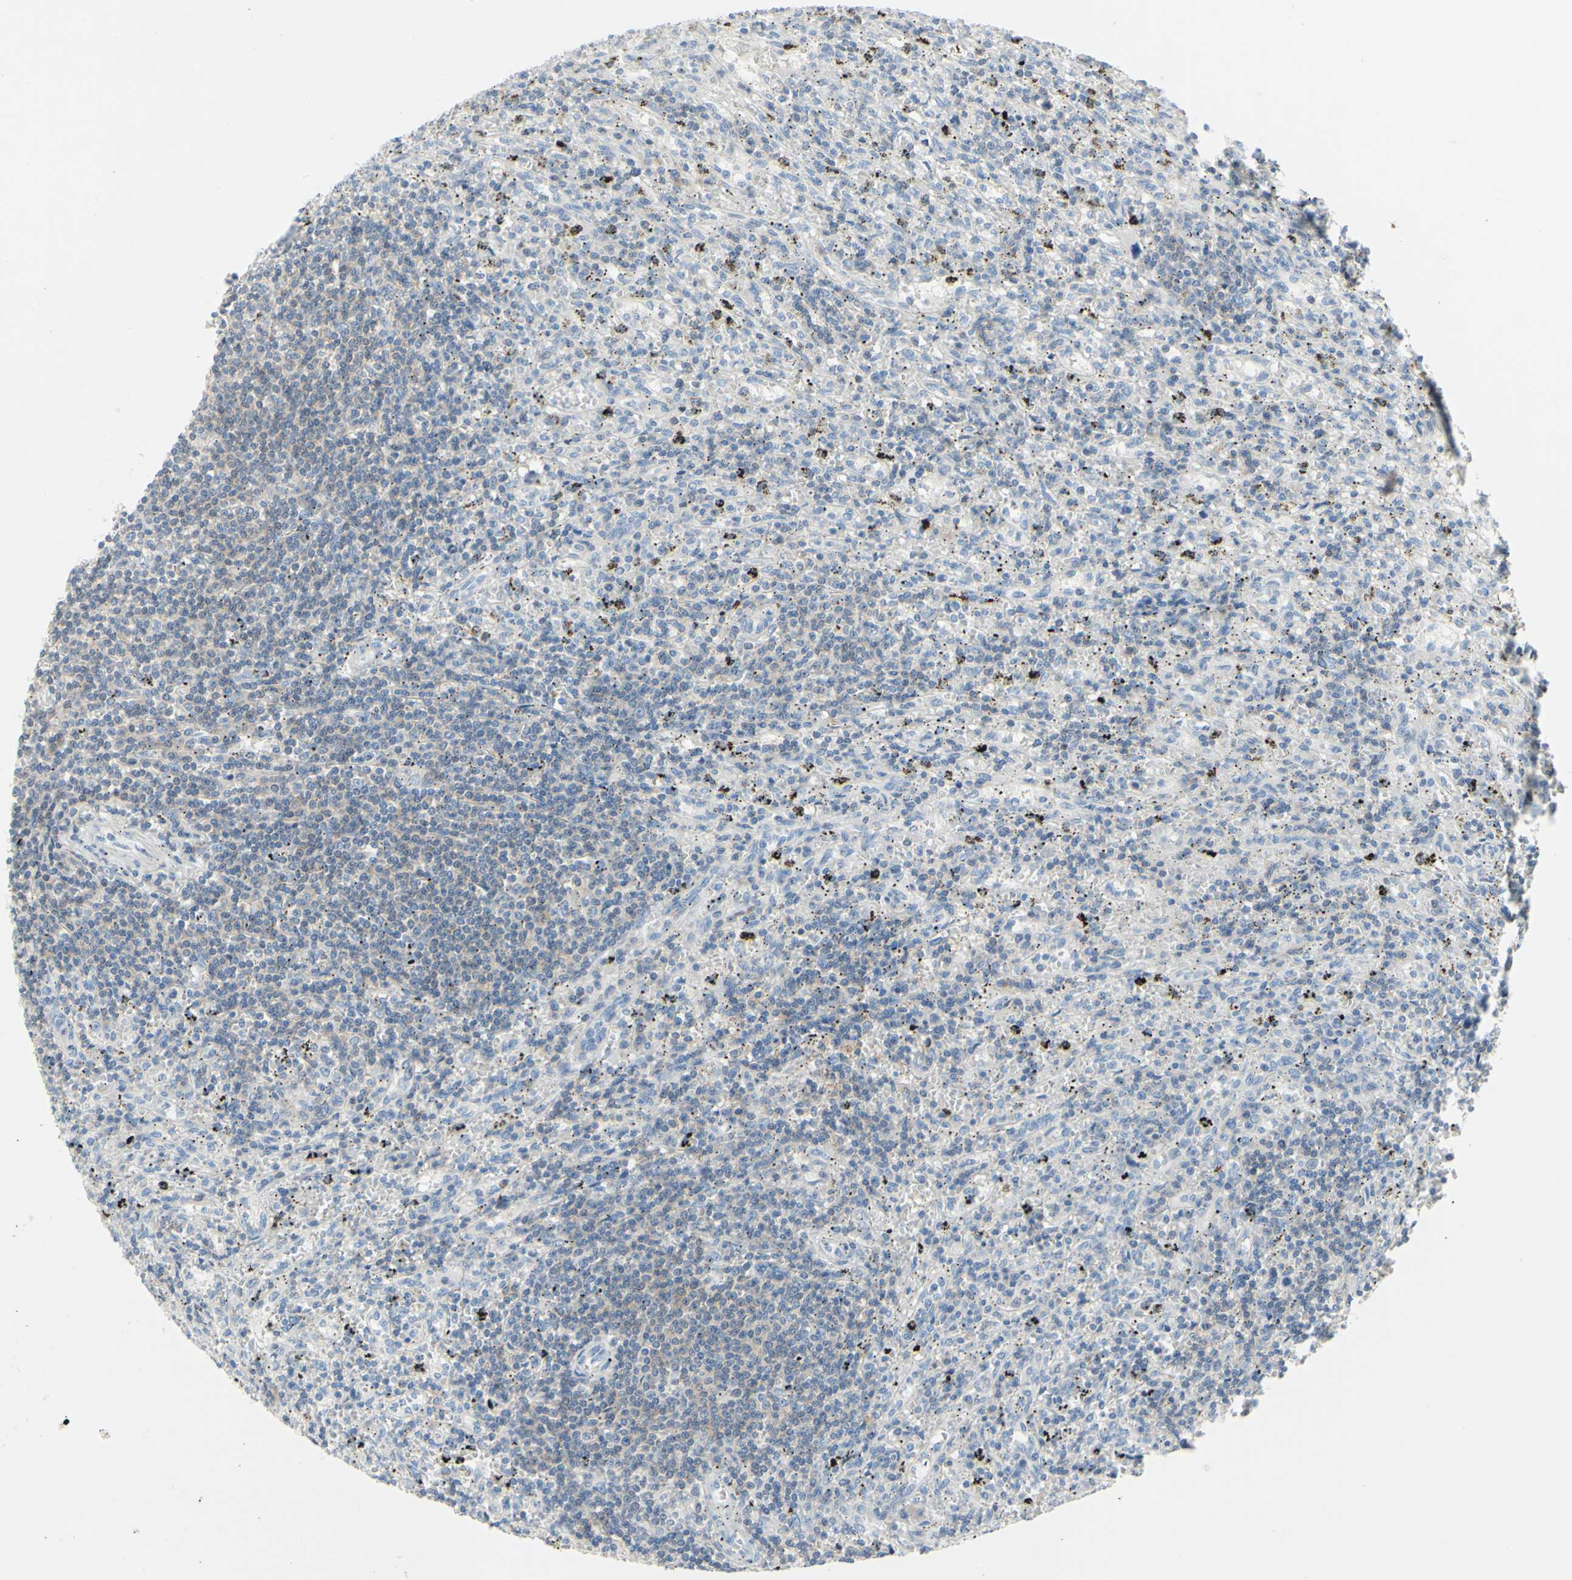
{"staining": {"intensity": "weak", "quantity": "25%-75%", "location": "cytoplasmic/membranous"}, "tissue": "lymphoma", "cell_type": "Tumor cells", "image_type": "cancer", "snomed": [{"axis": "morphology", "description": "Malignant lymphoma, non-Hodgkin's type, Low grade"}, {"axis": "topography", "description": "Spleen"}], "caption": "IHC (DAB (3,3'-diaminobenzidine)) staining of malignant lymphoma, non-Hodgkin's type (low-grade) reveals weak cytoplasmic/membranous protein expression in approximately 25%-75% of tumor cells. Immunohistochemistry (ihc) stains the protein in brown and the nuclei are stained blue.", "gene": "MUC1", "patient": {"sex": "male", "age": 76}}